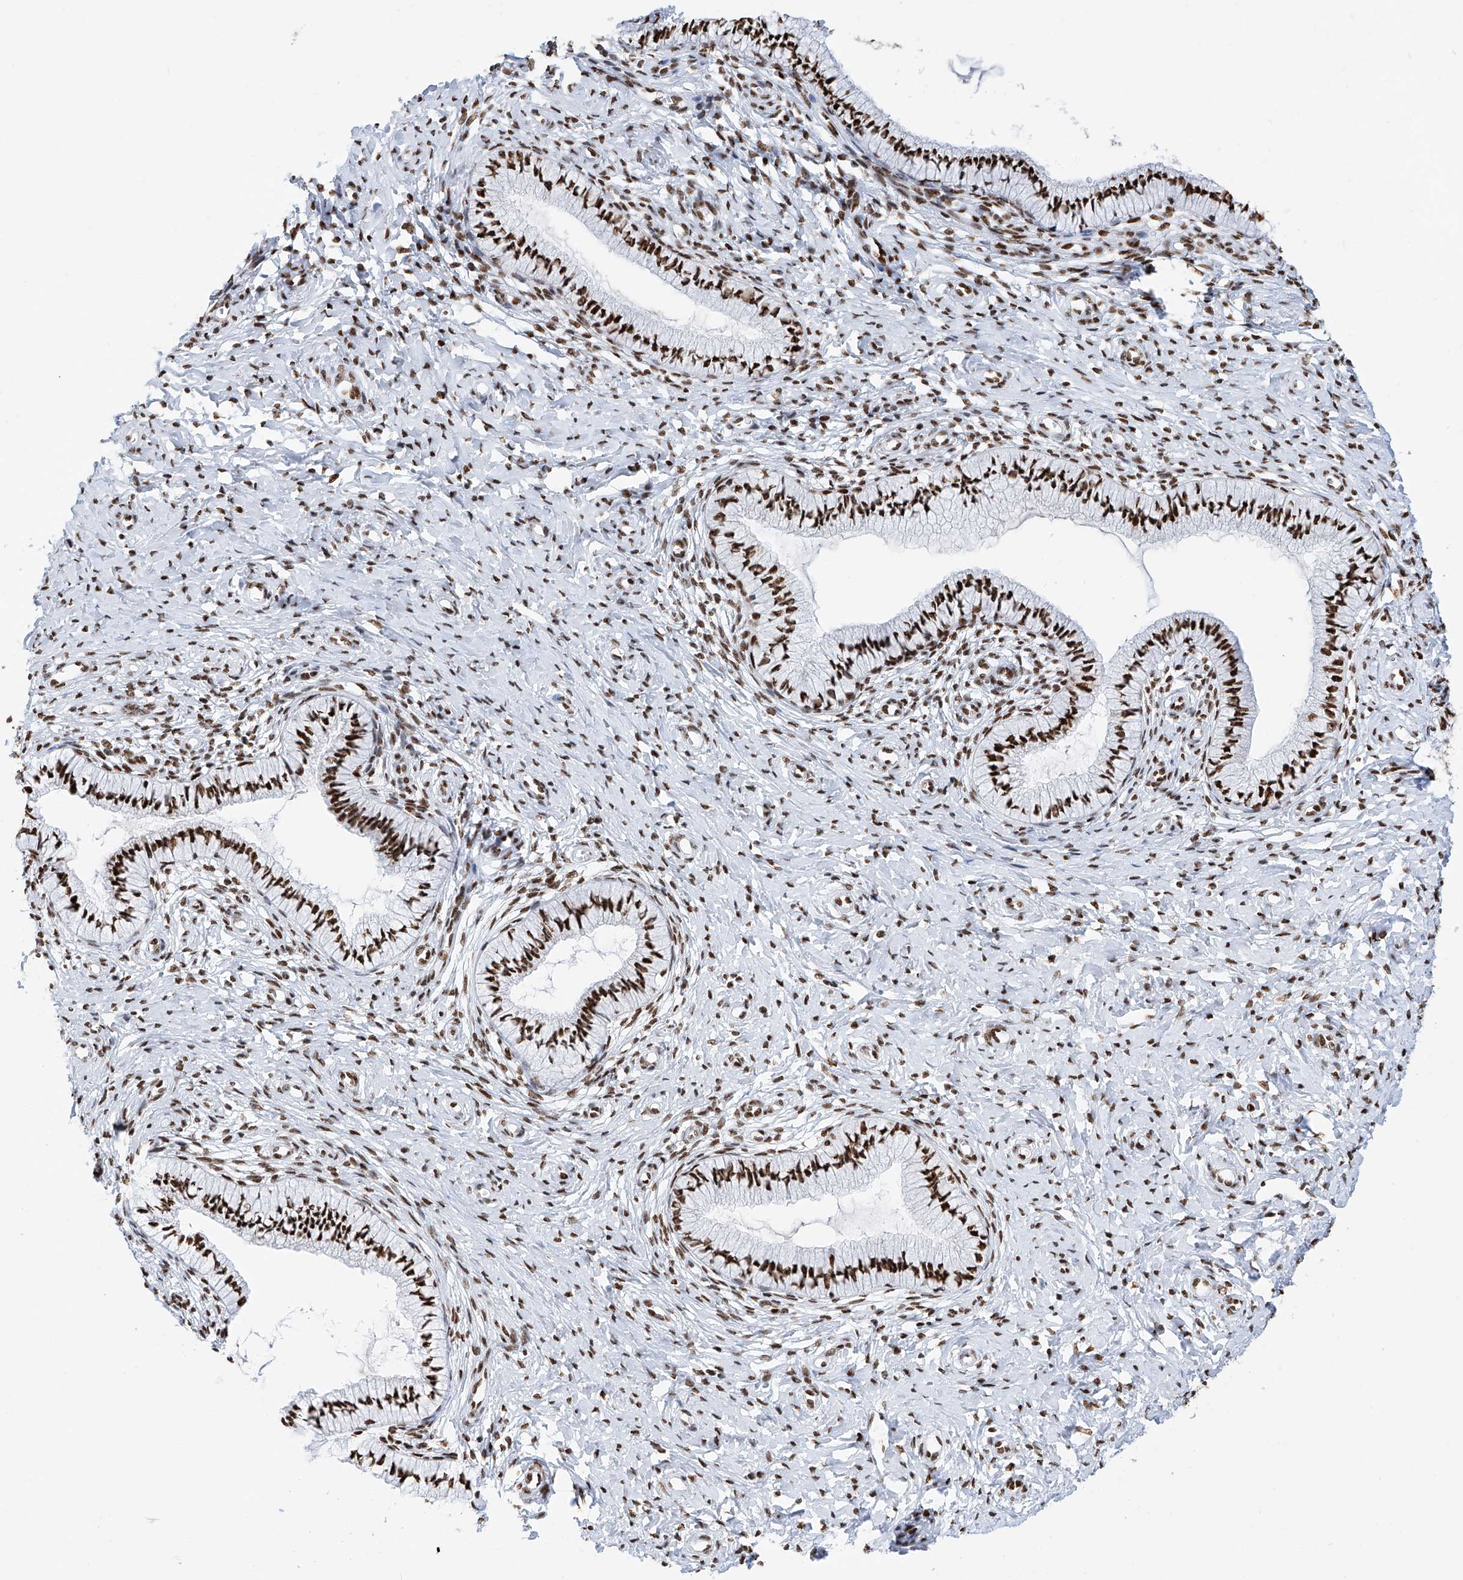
{"staining": {"intensity": "strong", "quantity": ">75%", "location": "nuclear"}, "tissue": "cervix", "cell_type": "Glandular cells", "image_type": "normal", "snomed": [{"axis": "morphology", "description": "Normal tissue, NOS"}, {"axis": "topography", "description": "Cervix"}], "caption": "The immunohistochemical stain labels strong nuclear staining in glandular cells of normal cervix.", "gene": "SRSF6", "patient": {"sex": "female", "age": 36}}